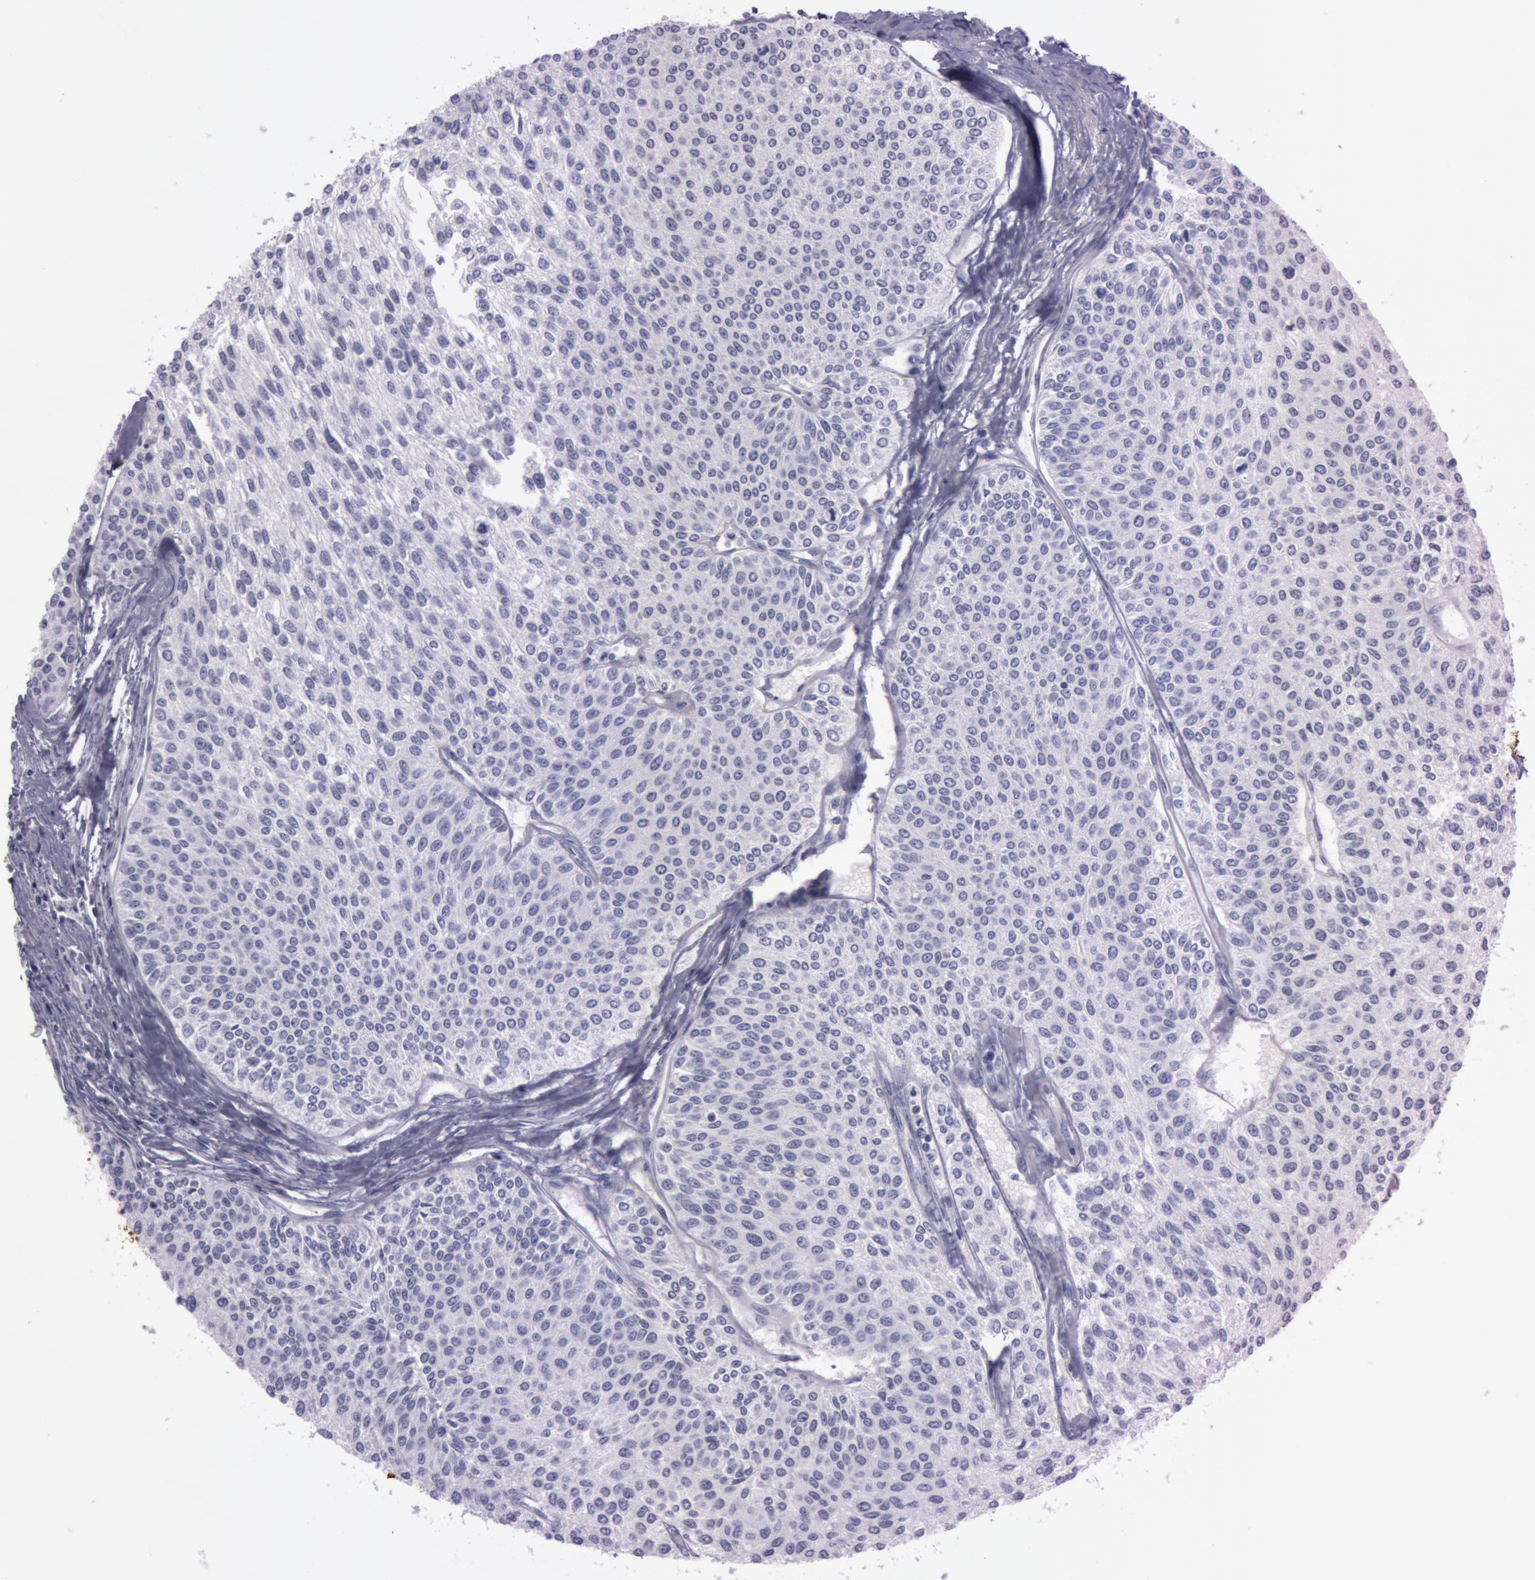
{"staining": {"intensity": "negative", "quantity": "none", "location": "none"}, "tissue": "urothelial cancer", "cell_type": "Tumor cells", "image_type": "cancer", "snomed": [{"axis": "morphology", "description": "Urothelial carcinoma, Low grade"}, {"axis": "topography", "description": "Urinary bladder"}], "caption": "An IHC image of urothelial cancer is shown. There is no staining in tumor cells of urothelial cancer.", "gene": "S100A7", "patient": {"sex": "female", "age": 73}}